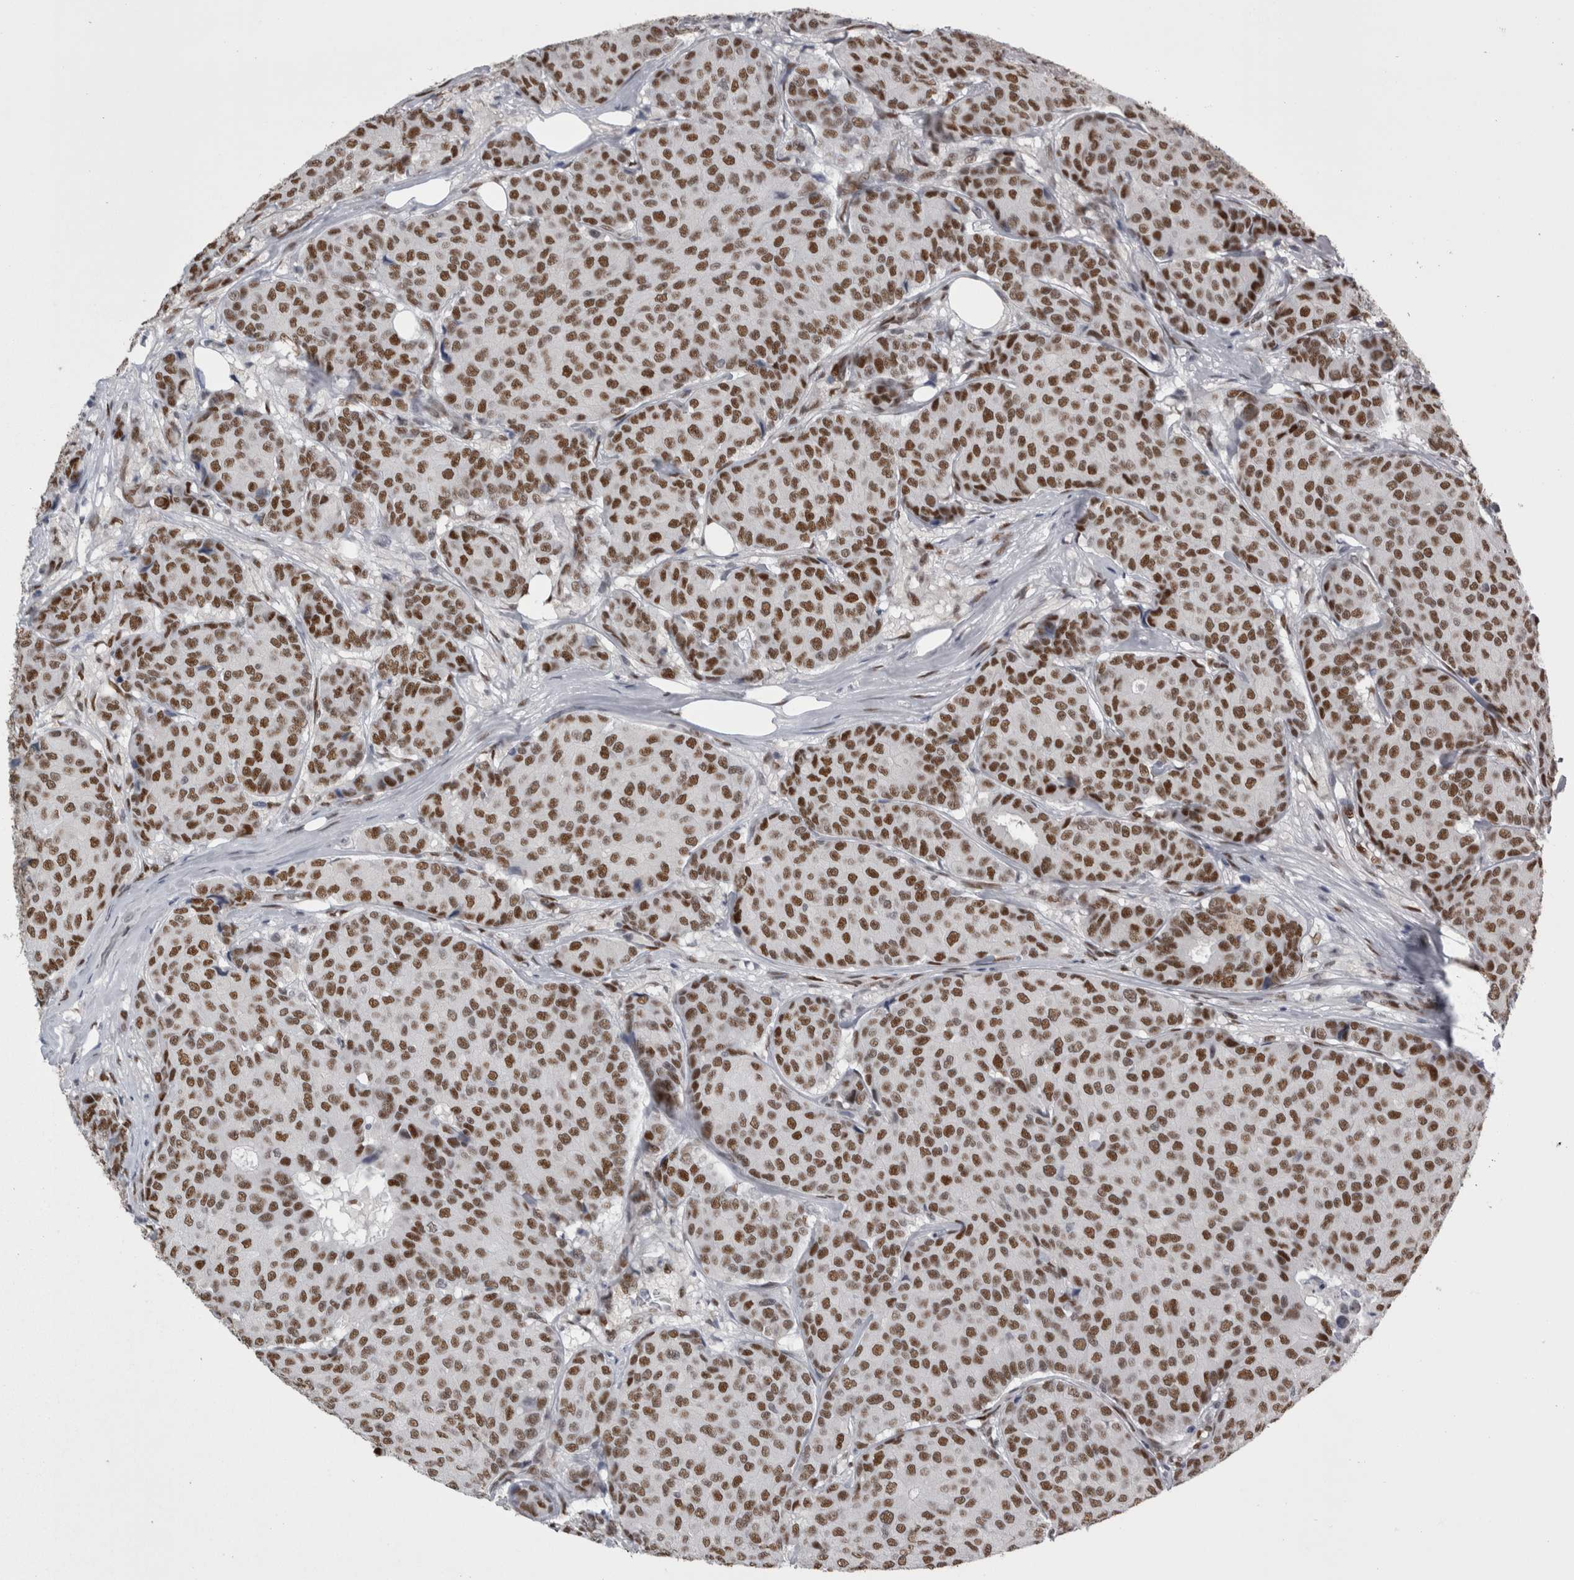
{"staining": {"intensity": "strong", "quantity": ">75%", "location": "nuclear"}, "tissue": "breast cancer", "cell_type": "Tumor cells", "image_type": "cancer", "snomed": [{"axis": "morphology", "description": "Duct carcinoma"}, {"axis": "topography", "description": "Breast"}], "caption": "A high-resolution photomicrograph shows immunohistochemistry (IHC) staining of invasive ductal carcinoma (breast), which demonstrates strong nuclear staining in approximately >75% of tumor cells.", "gene": "C1orf54", "patient": {"sex": "female", "age": 75}}